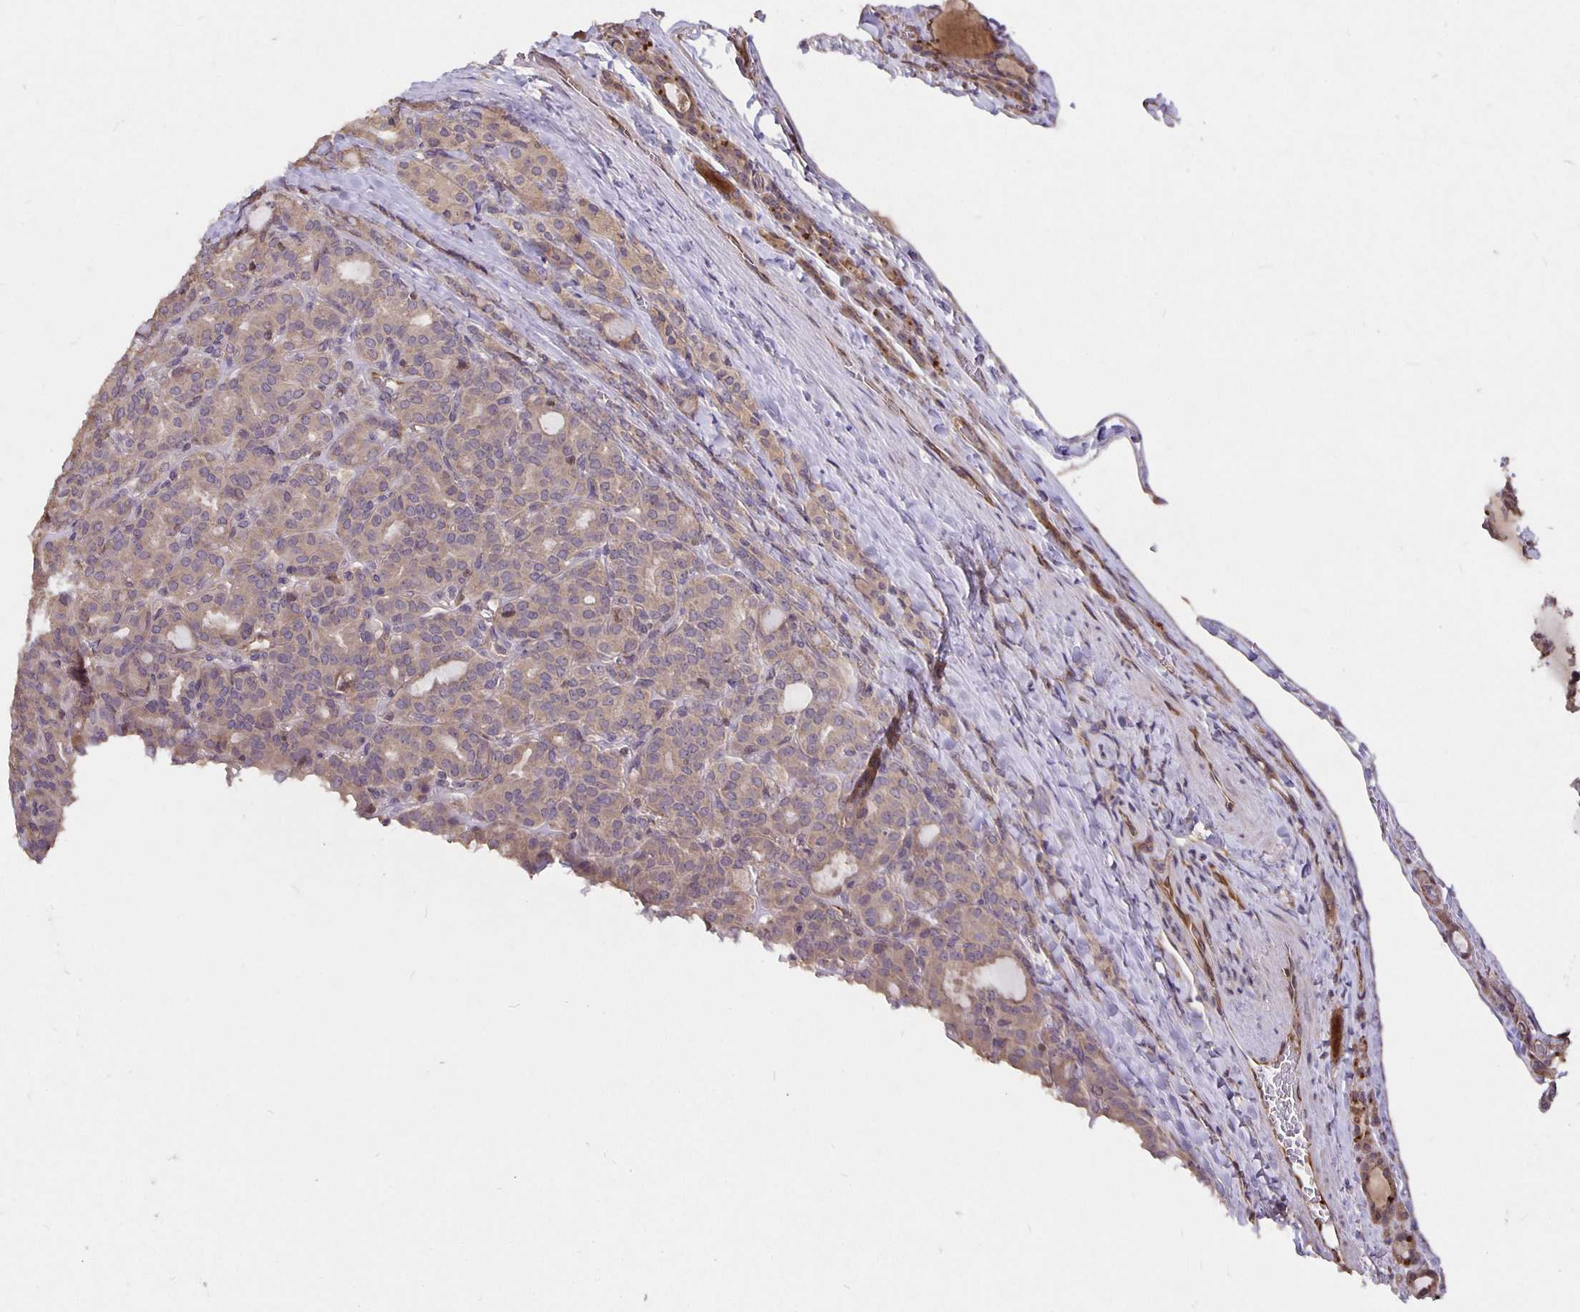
{"staining": {"intensity": "weak", "quantity": ">75%", "location": "cytoplasmic/membranous"}, "tissue": "thyroid cancer", "cell_type": "Tumor cells", "image_type": "cancer", "snomed": [{"axis": "morphology", "description": "Normal tissue, NOS"}, {"axis": "morphology", "description": "Follicular adenoma carcinoma, NOS"}, {"axis": "topography", "description": "Thyroid gland"}], "caption": "A photomicrograph showing weak cytoplasmic/membranous expression in about >75% of tumor cells in thyroid cancer, as visualized by brown immunohistochemical staining.", "gene": "NOG", "patient": {"sex": "female", "age": 31}}